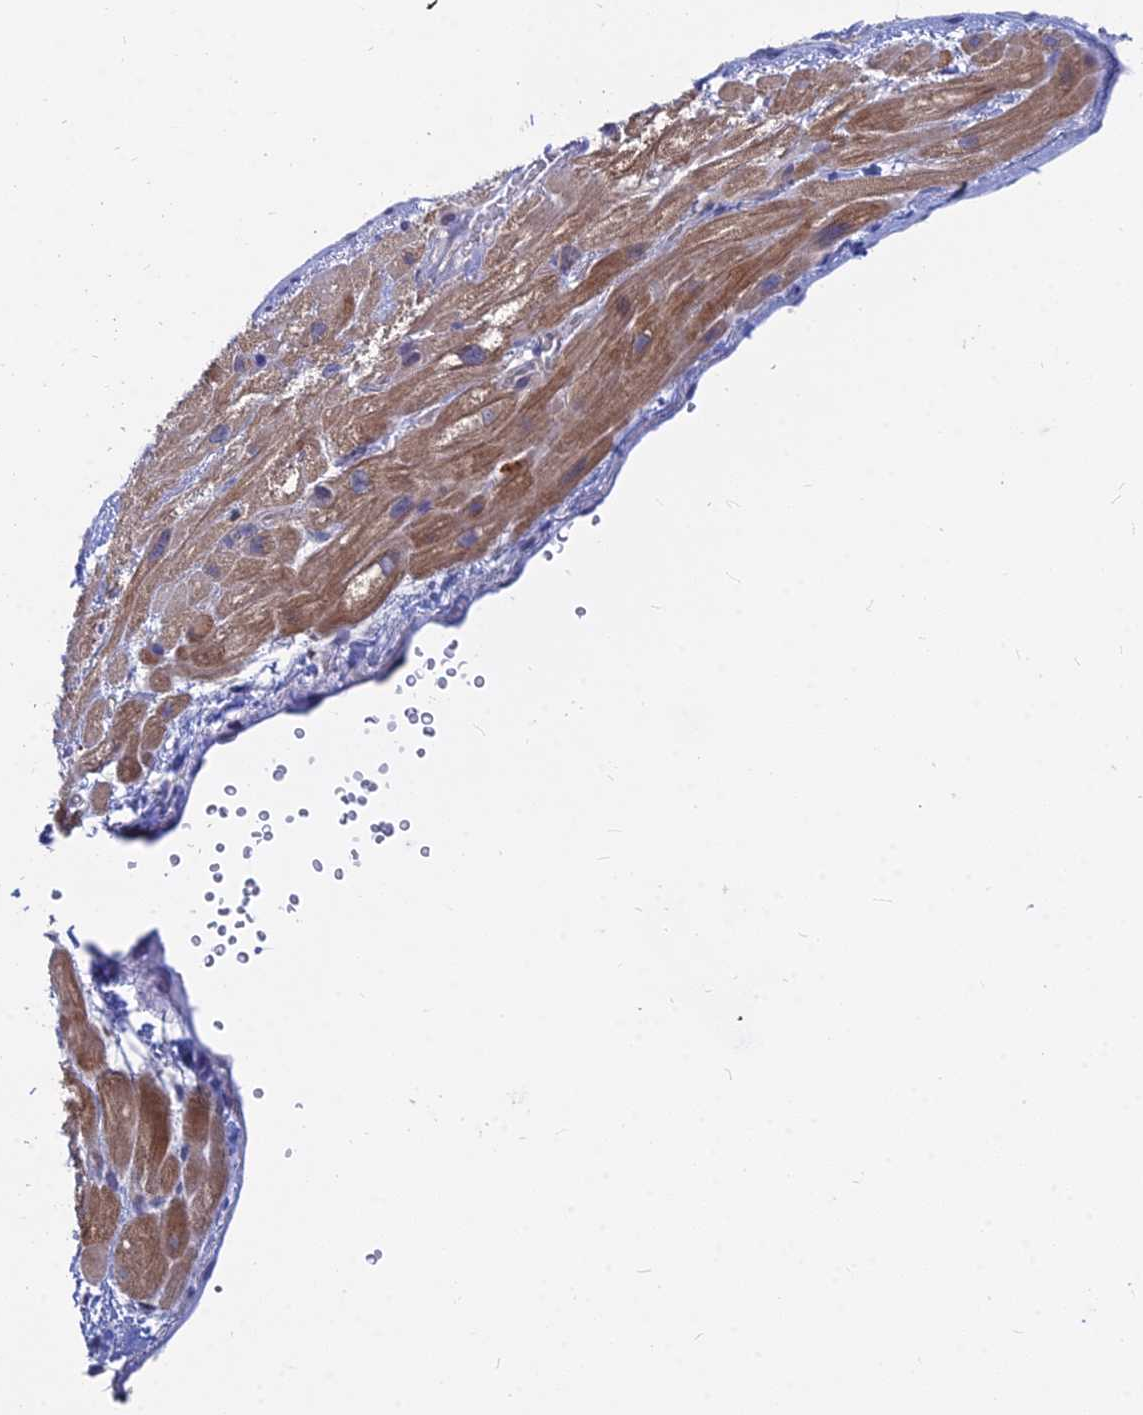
{"staining": {"intensity": "moderate", "quantity": ">75%", "location": "cytoplasmic/membranous"}, "tissue": "heart muscle", "cell_type": "Cardiomyocytes", "image_type": "normal", "snomed": [{"axis": "morphology", "description": "Normal tissue, NOS"}, {"axis": "topography", "description": "Heart"}], "caption": "Immunohistochemical staining of unremarkable heart muscle exhibits >75% levels of moderate cytoplasmic/membranous protein positivity in about >75% of cardiomyocytes.", "gene": "B3GALT4", "patient": {"sex": "male", "age": 65}}